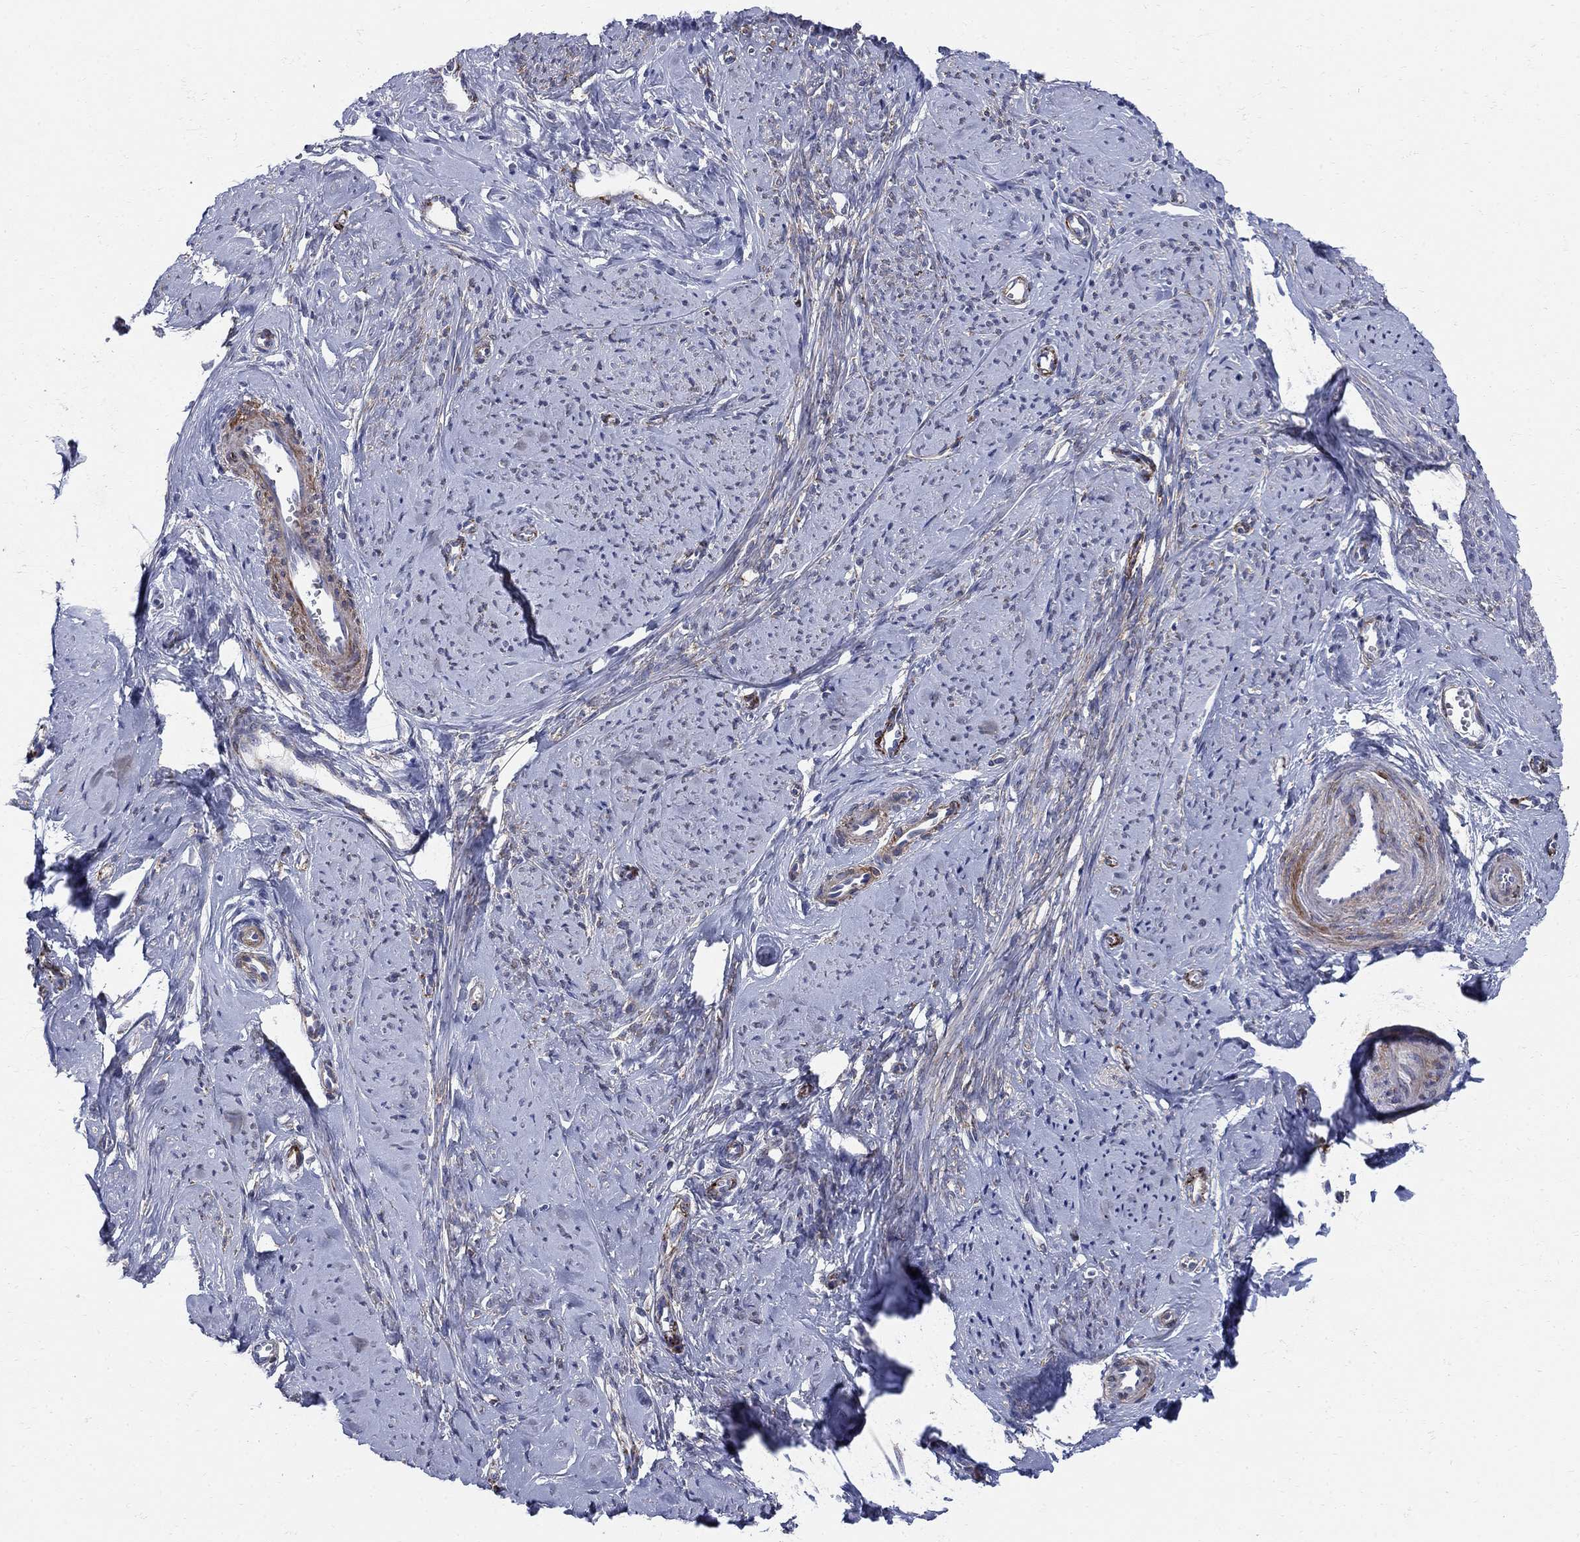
{"staining": {"intensity": "negative", "quantity": "none", "location": "none"}, "tissue": "smooth muscle", "cell_type": "Smooth muscle cells", "image_type": "normal", "snomed": [{"axis": "morphology", "description": "Normal tissue, NOS"}, {"axis": "topography", "description": "Smooth muscle"}], "caption": "This is a image of immunohistochemistry (IHC) staining of normal smooth muscle, which shows no staining in smooth muscle cells.", "gene": "SEPTIN8", "patient": {"sex": "female", "age": 48}}